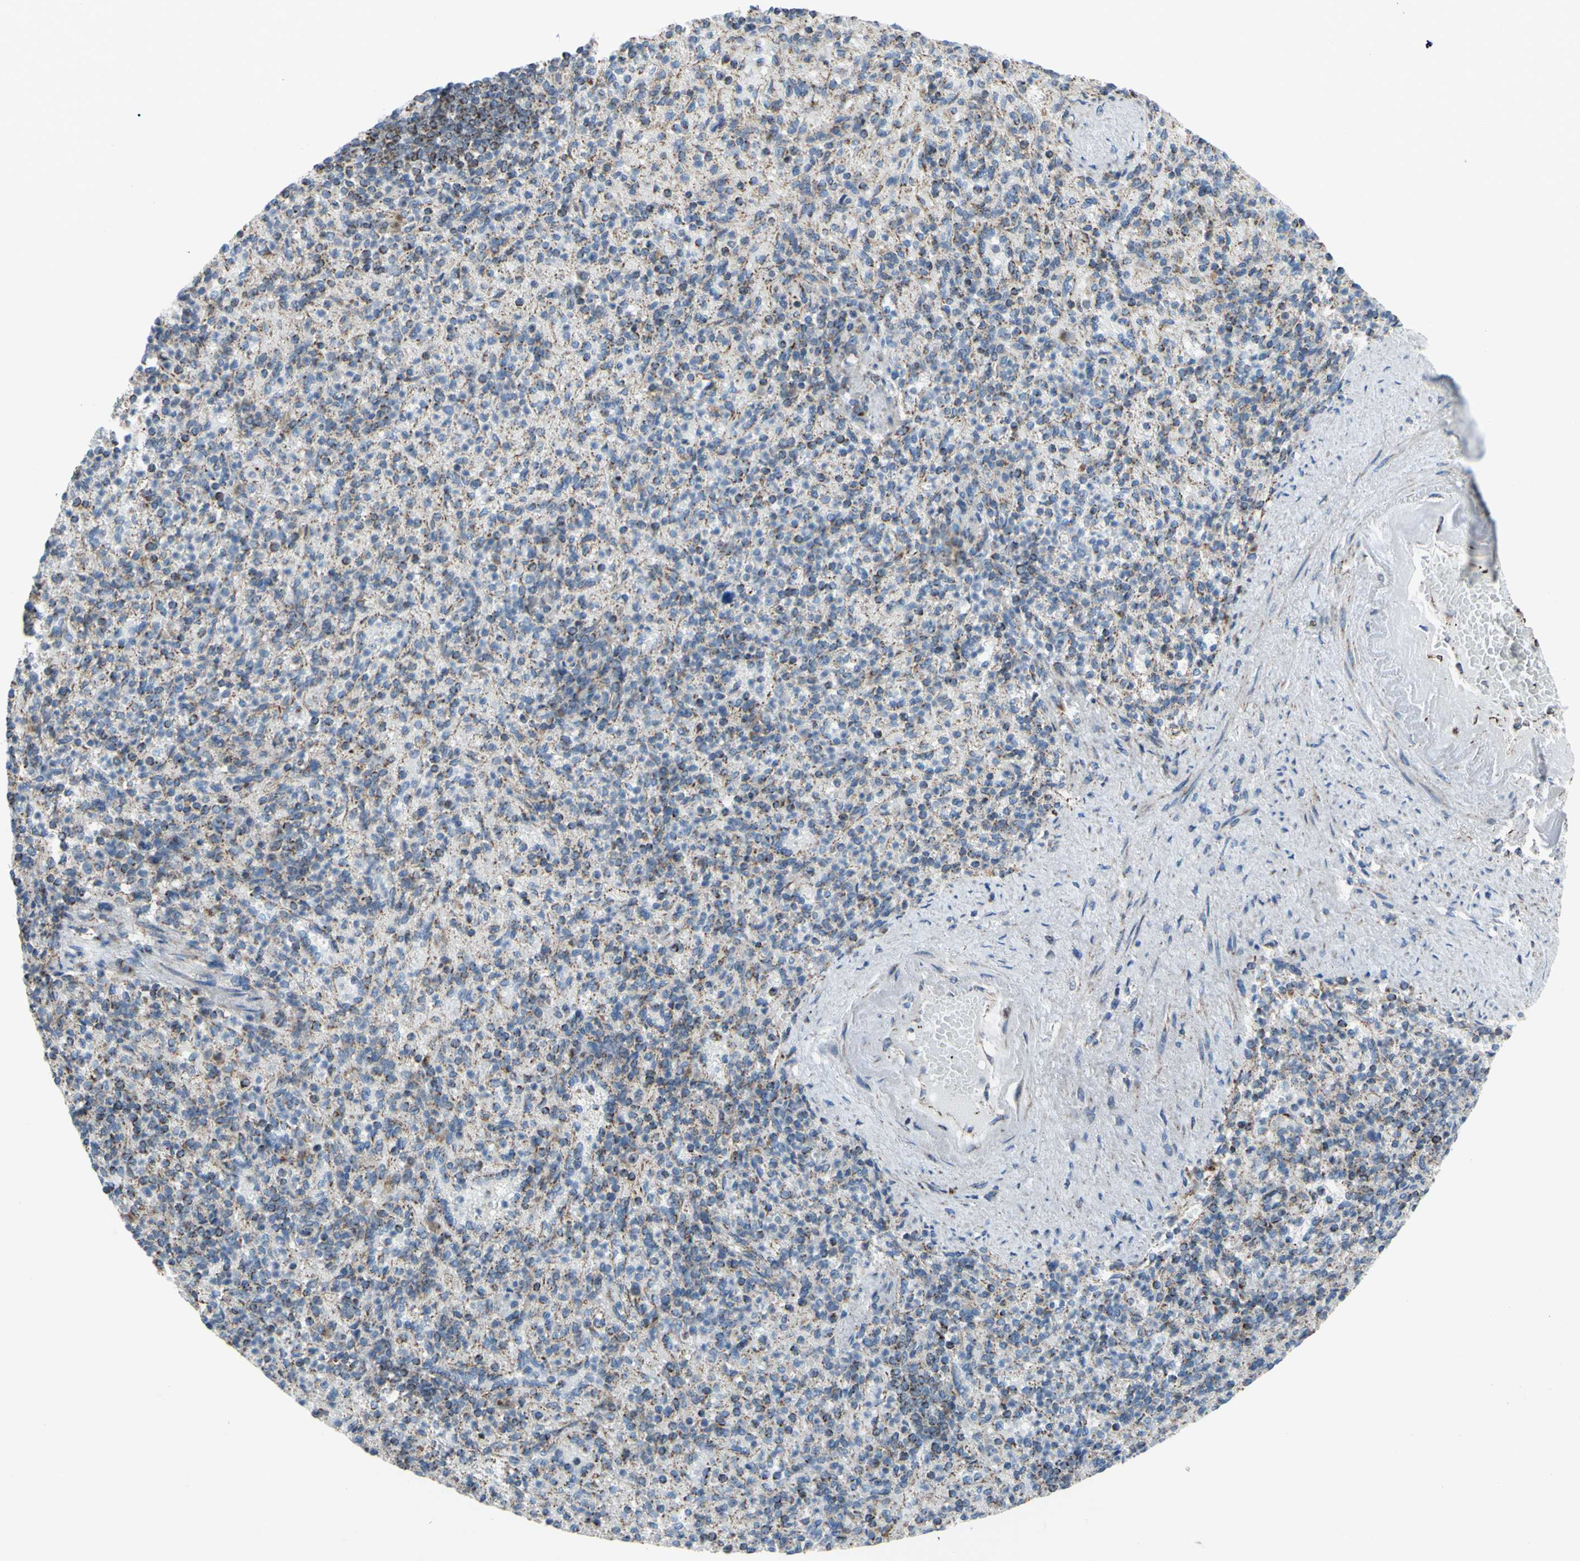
{"staining": {"intensity": "moderate", "quantity": "<25%", "location": "cytoplasmic/membranous"}, "tissue": "spleen", "cell_type": "Cells in red pulp", "image_type": "normal", "snomed": [{"axis": "morphology", "description": "Normal tissue, NOS"}, {"axis": "topography", "description": "Spleen"}], "caption": "Immunohistochemistry (IHC) (DAB (3,3'-diaminobenzidine)) staining of benign spleen shows moderate cytoplasmic/membranous protein positivity in about <25% of cells in red pulp.", "gene": "GLT8D1", "patient": {"sex": "female", "age": 74}}